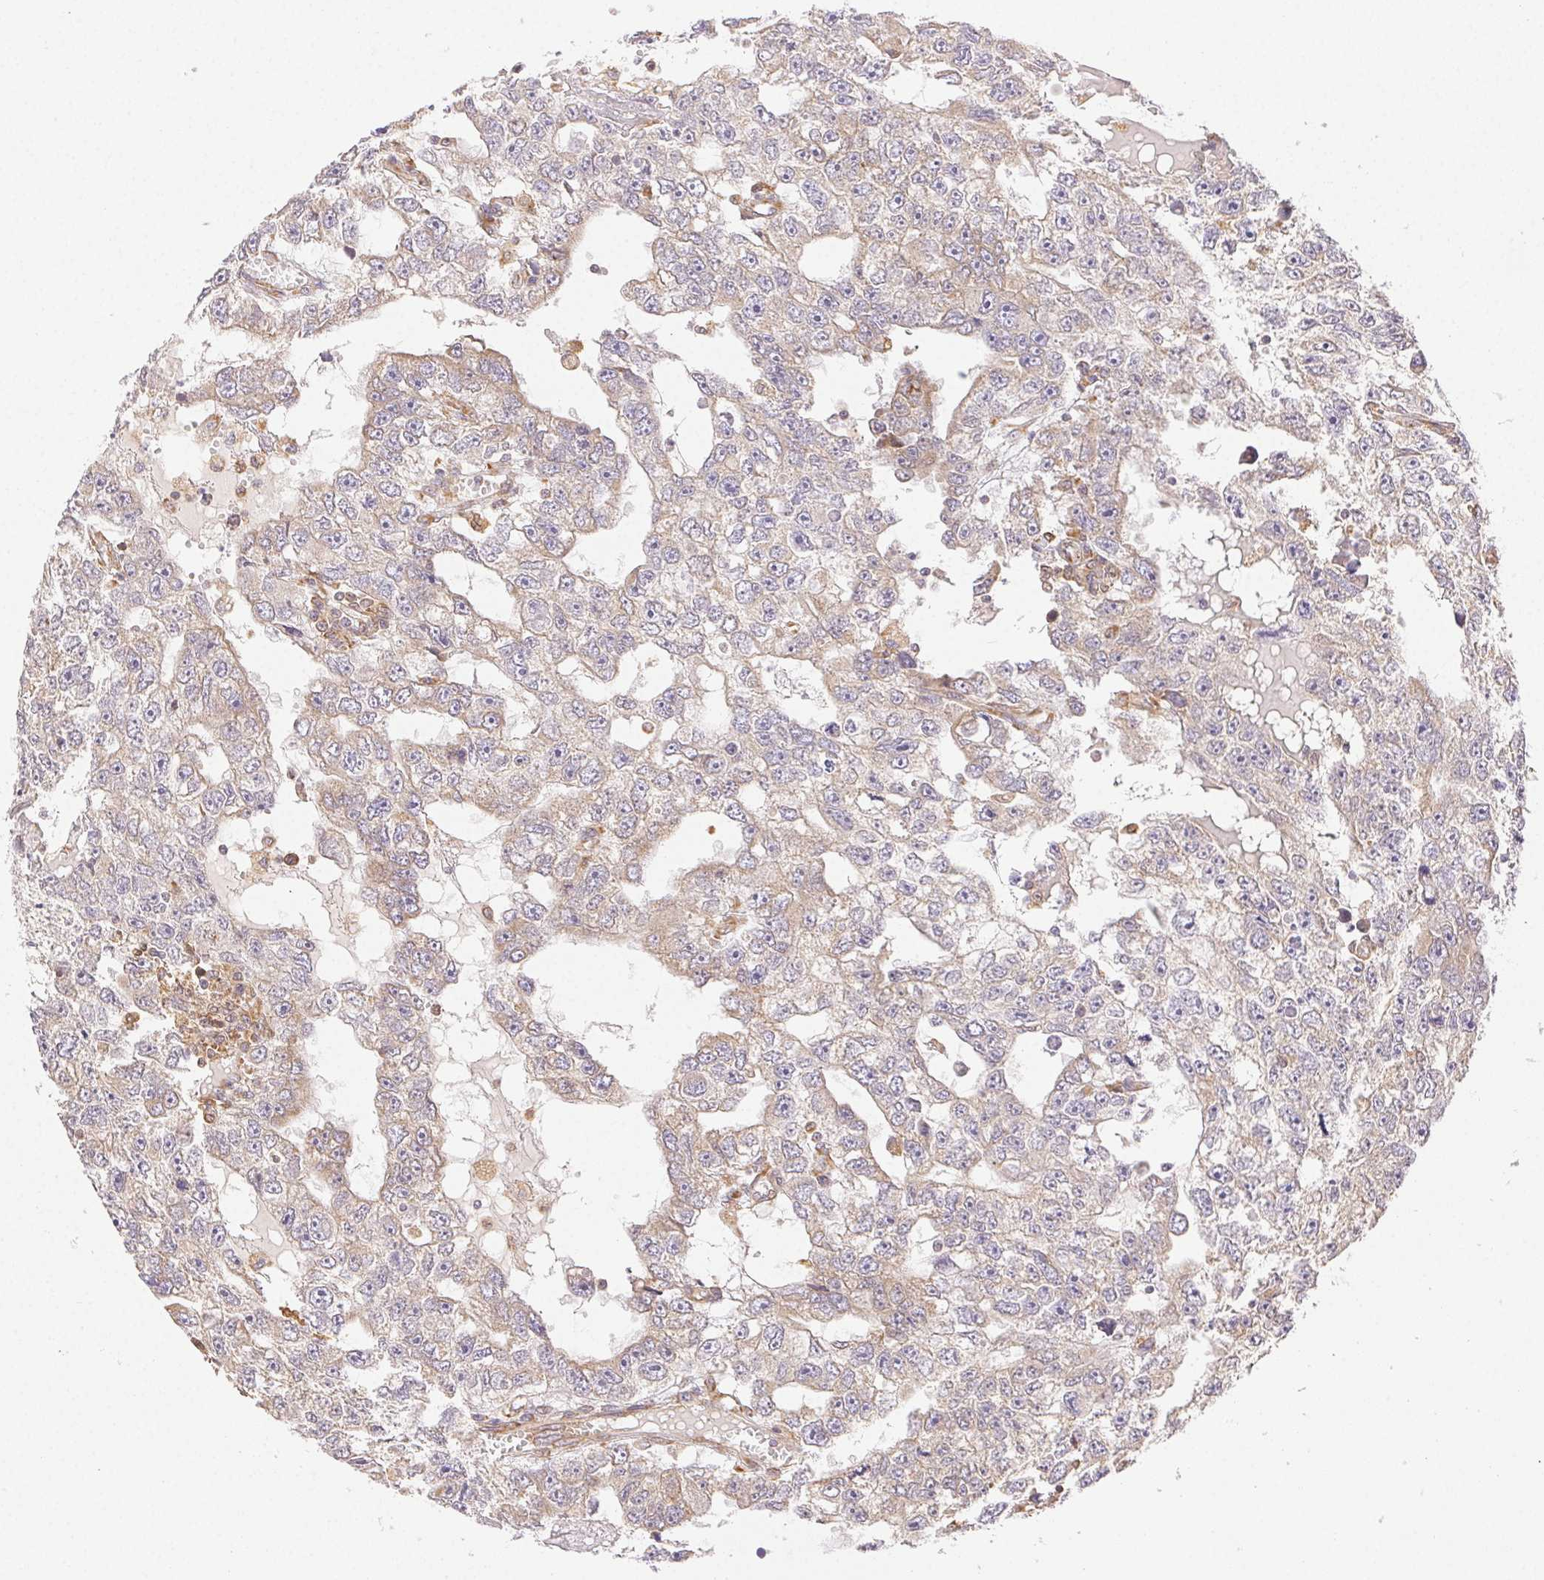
{"staining": {"intensity": "weak", "quantity": "<25%", "location": "cytoplasmic/membranous"}, "tissue": "testis cancer", "cell_type": "Tumor cells", "image_type": "cancer", "snomed": [{"axis": "morphology", "description": "Carcinoma, Embryonal, NOS"}, {"axis": "topography", "description": "Testis"}], "caption": "There is no significant staining in tumor cells of testis cancer. (Brightfield microscopy of DAB IHC at high magnification).", "gene": "ENTREP1", "patient": {"sex": "male", "age": 20}}